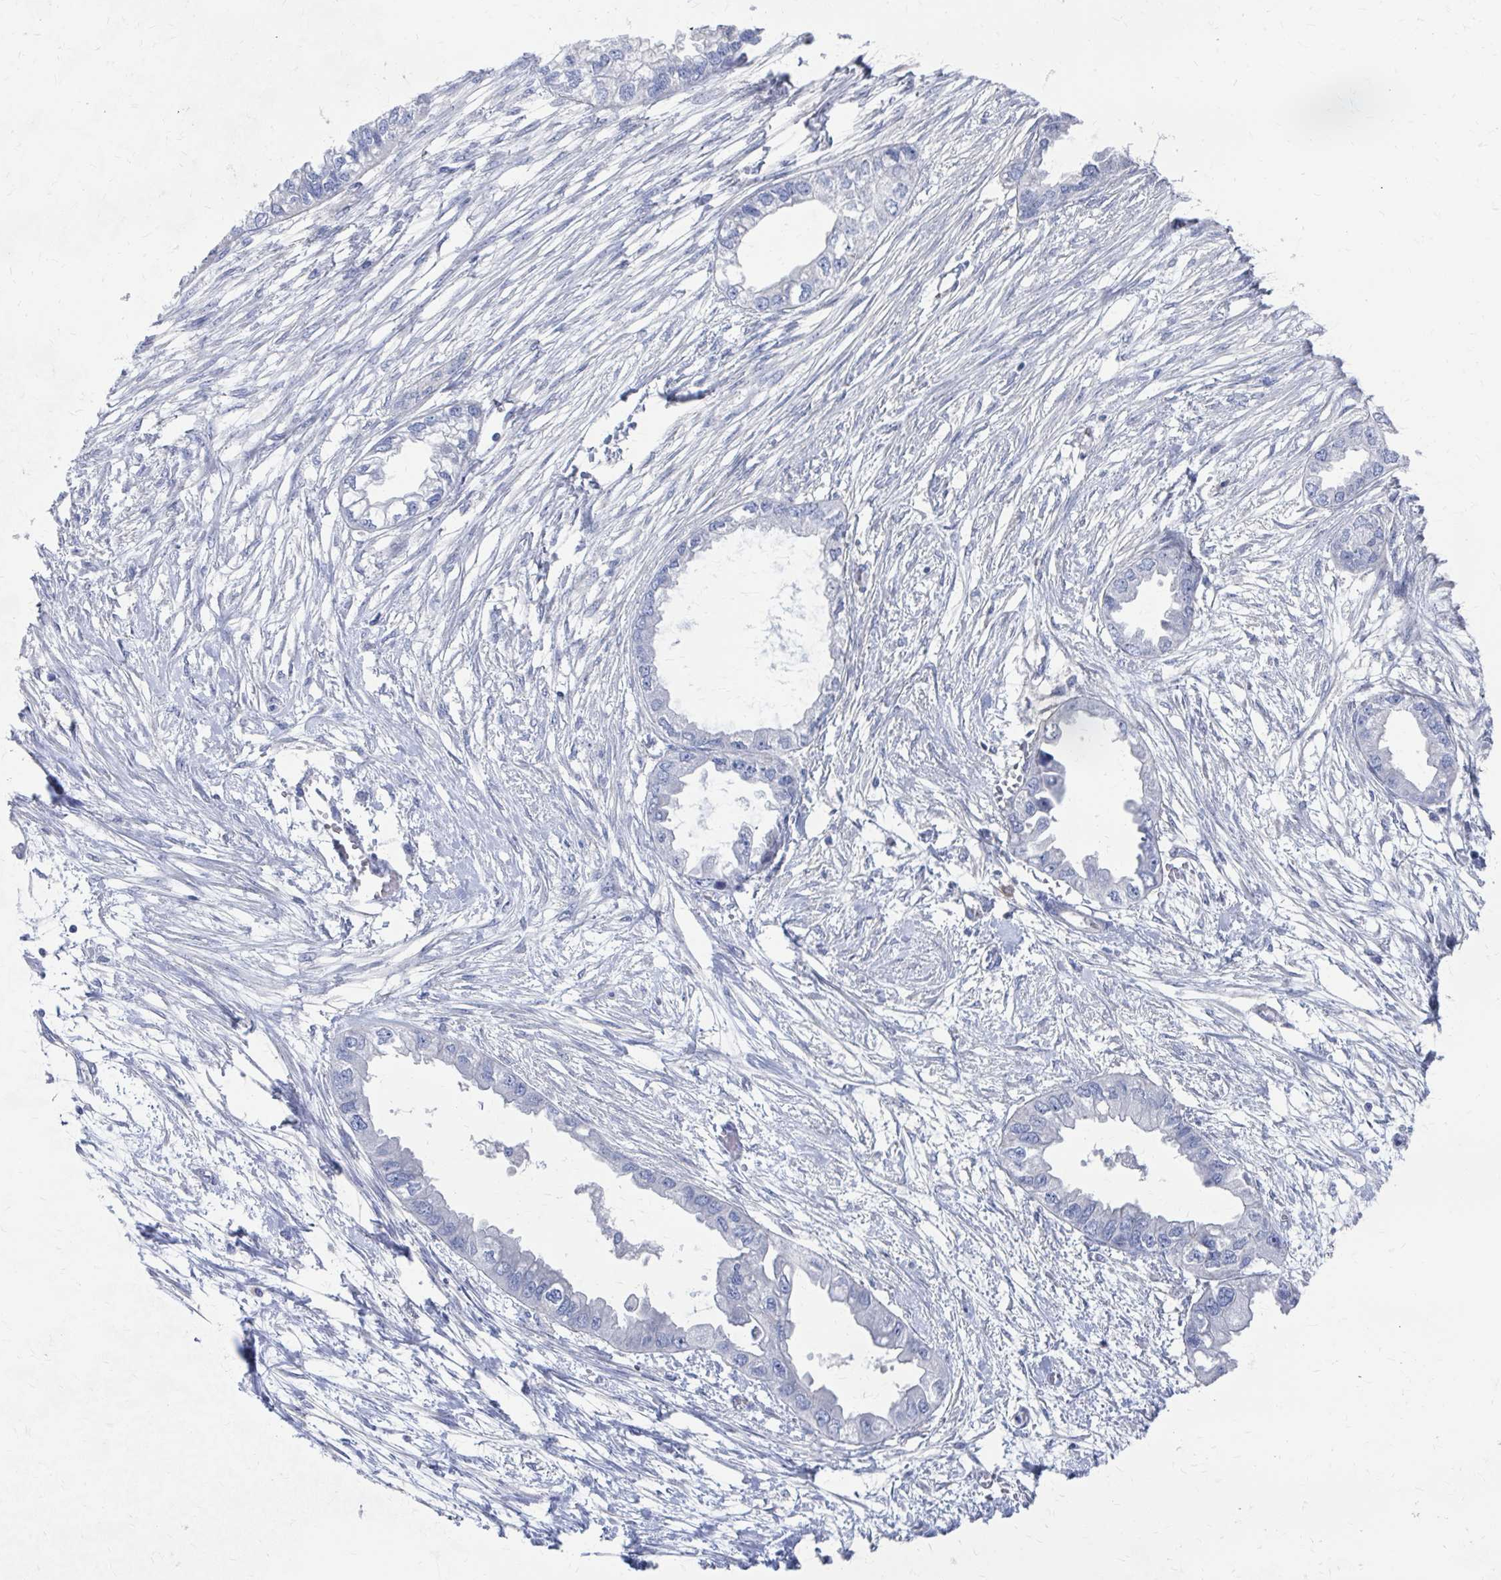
{"staining": {"intensity": "negative", "quantity": "none", "location": "none"}, "tissue": "endometrial cancer", "cell_type": "Tumor cells", "image_type": "cancer", "snomed": [{"axis": "morphology", "description": "Adenocarcinoma, NOS"}, {"axis": "morphology", "description": "Adenocarcinoma, metastatic, NOS"}, {"axis": "topography", "description": "Adipose tissue"}, {"axis": "topography", "description": "Endometrium"}], "caption": "IHC of endometrial cancer exhibits no expression in tumor cells. (Brightfield microscopy of DAB IHC at high magnification).", "gene": "PLEKHG7", "patient": {"sex": "female", "age": 67}}